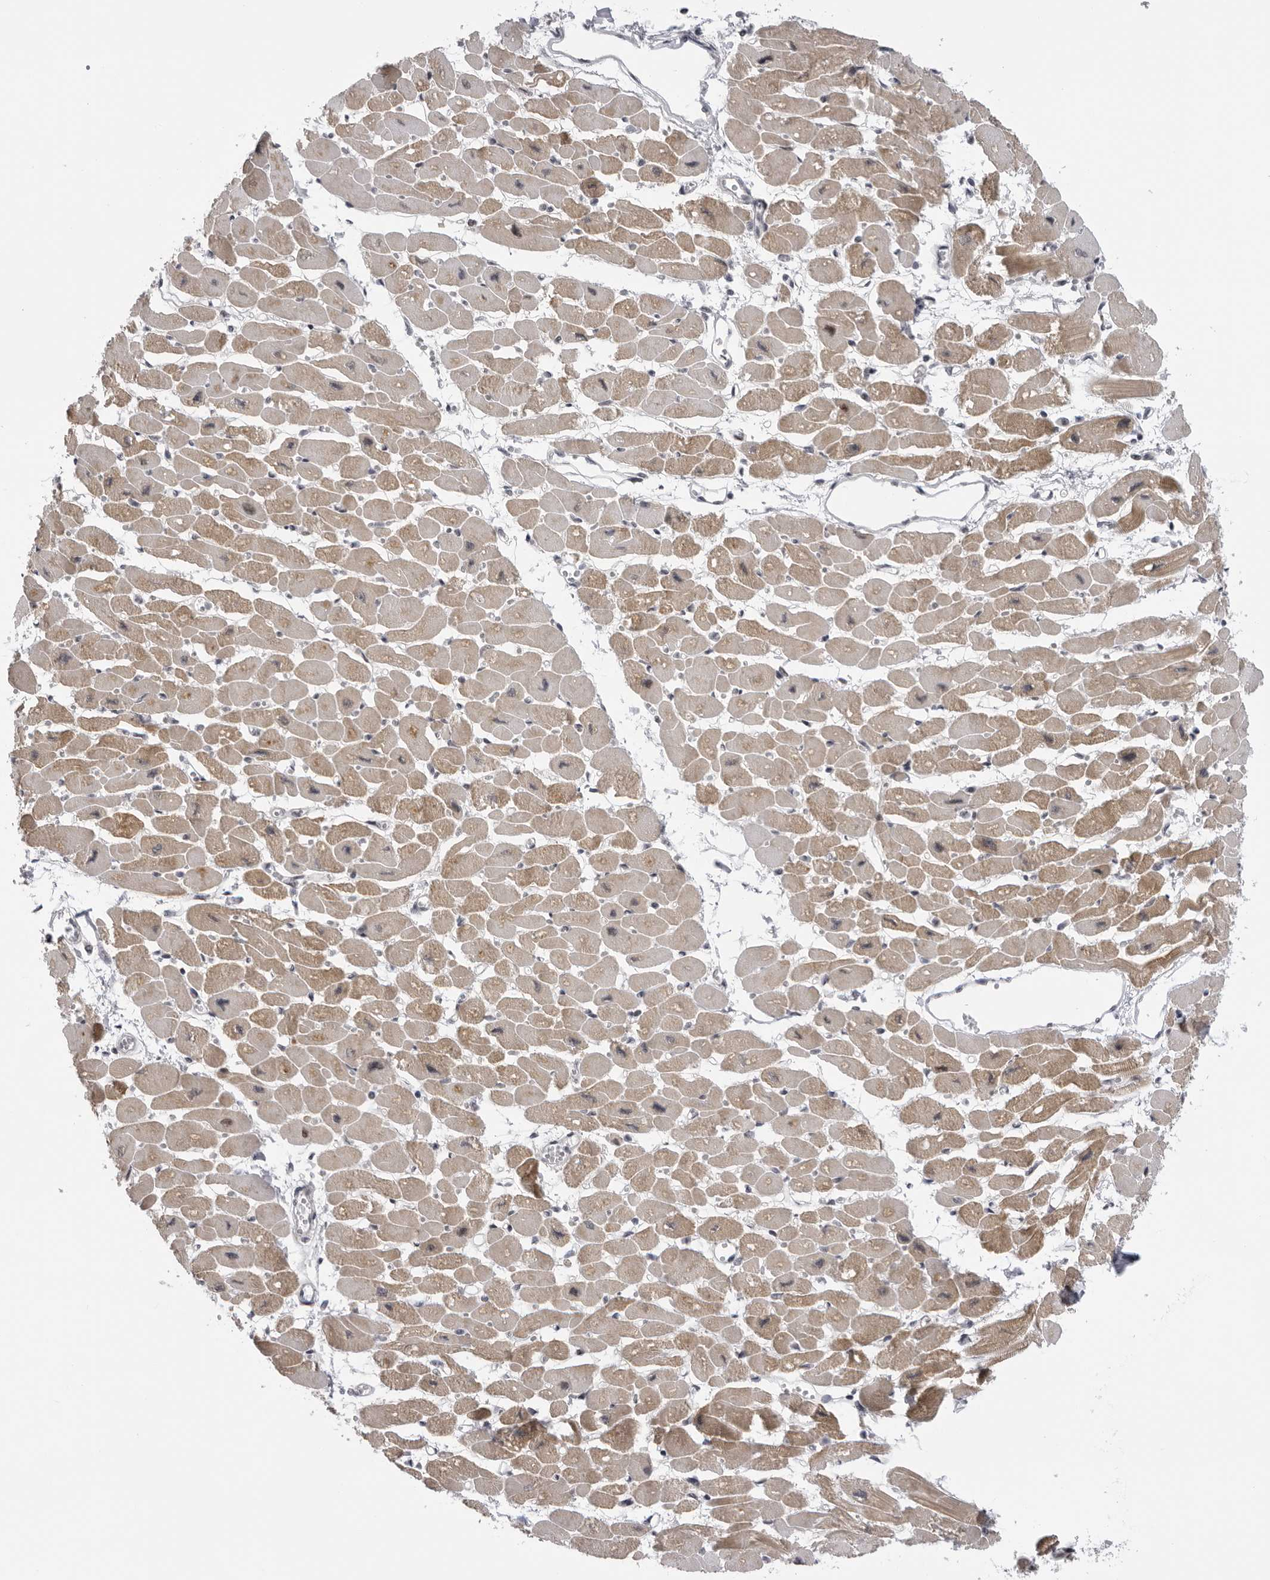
{"staining": {"intensity": "moderate", "quantity": ">75%", "location": "cytoplasmic/membranous"}, "tissue": "heart muscle", "cell_type": "Cardiomyocytes", "image_type": "normal", "snomed": [{"axis": "morphology", "description": "Normal tissue, NOS"}, {"axis": "topography", "description": "Heart"}], "caption": "Cardiomyocytes reveal moderate cytoplasmic/membranous staining in approximately >75% of cells in unremarkable heart muscle.", "gene": "ALPK2", "patient": {"sex": "female", "age": 54}}